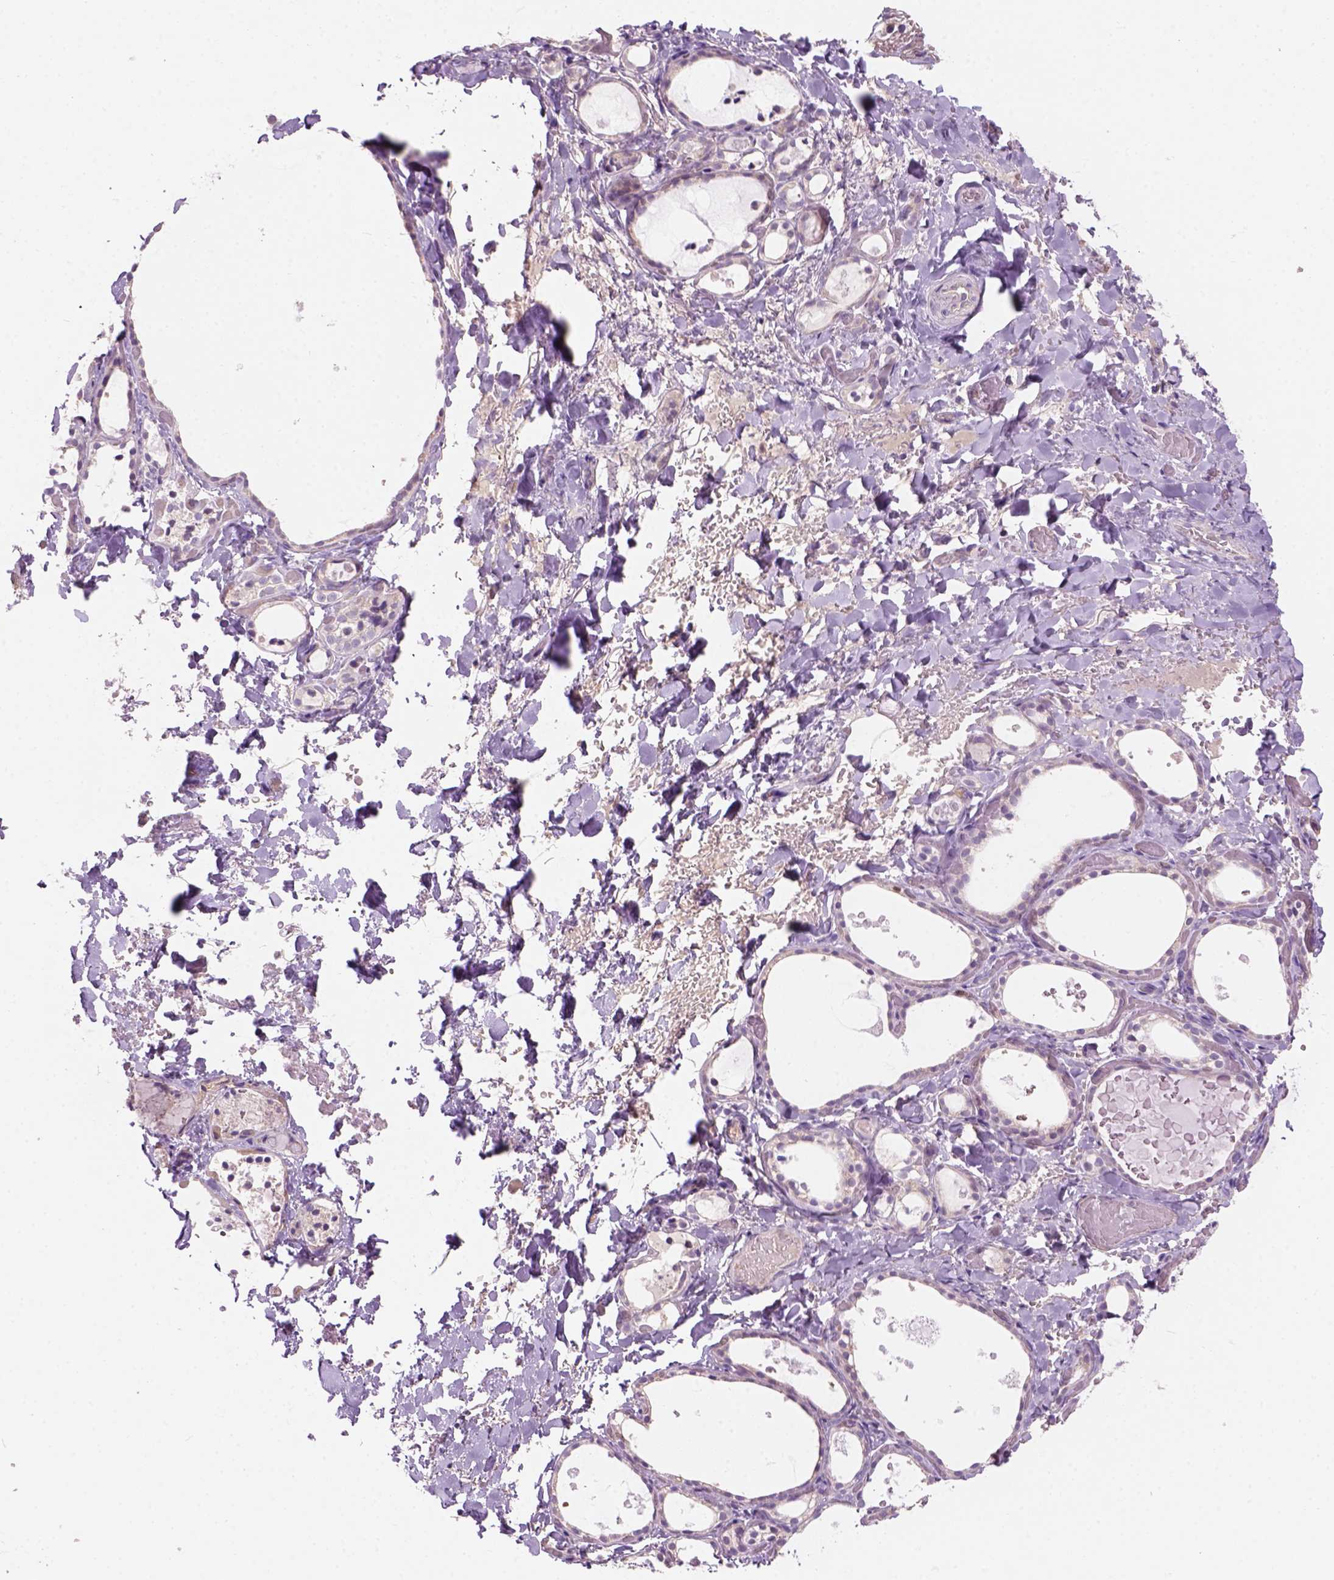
{"staining": {"intensity": "negative", "quantity": "none", "location": "none"}, "tissue": "thyroid gland", "cell_type": "Glandular cells", "image_type": "normal", "snomed": [{"axis": "morphology", "description": "Normal tissue, NOS"}, {"axis": "topography", "description": "Thyroid gland"}], "caption": "DAB (3,3'-diaminobenzidine) immunohistochemical staining of normal human thyroid gland reveals no significant expression in glandular cells. (DAB immunohistochemistry (IHC) visualized using brightfield microscopy, high magnification).", "gene": "CD84", "patient": {"sex": "female", "age": 56}}